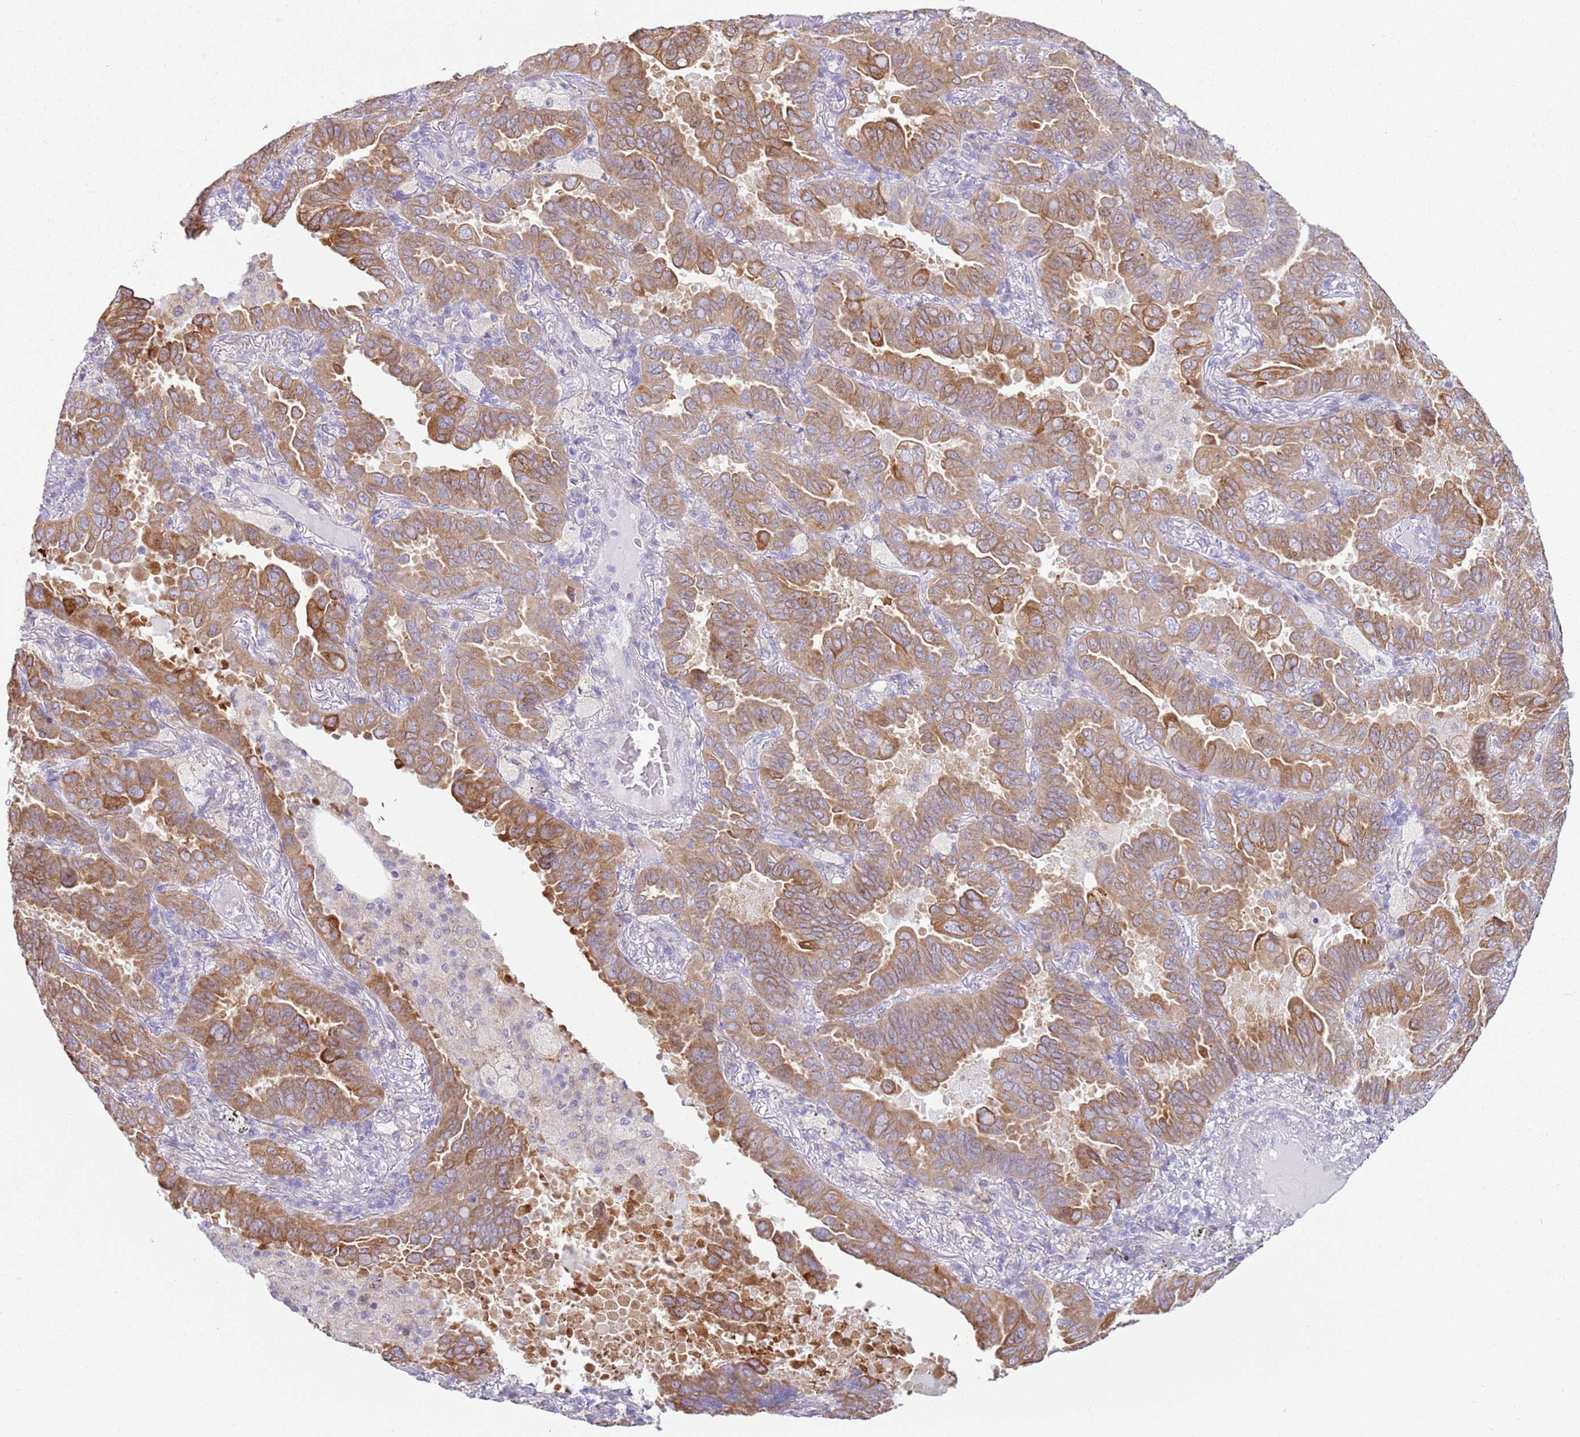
{"staining": {"intensity": "moderate", "quantity": ">75%", "location": "cytoplasmic/membranous"}, "tissue": "lung cancer", "cell_type": "Tumor cells", "image_type": "cancer", "snomed": [{"axis": "morphology", "description": "Adenocarcinoma, NOS"}, {"axis": "topography", "description": "Lung"}], "caption": "Moderate cytoplasmic/membranous positivity is present in about >75% of tumor cells in lung adenocarcinoma. Nuclei are stained in blue.", "gene": "OAF", "patient": {"sex": "male", "age": 64}}